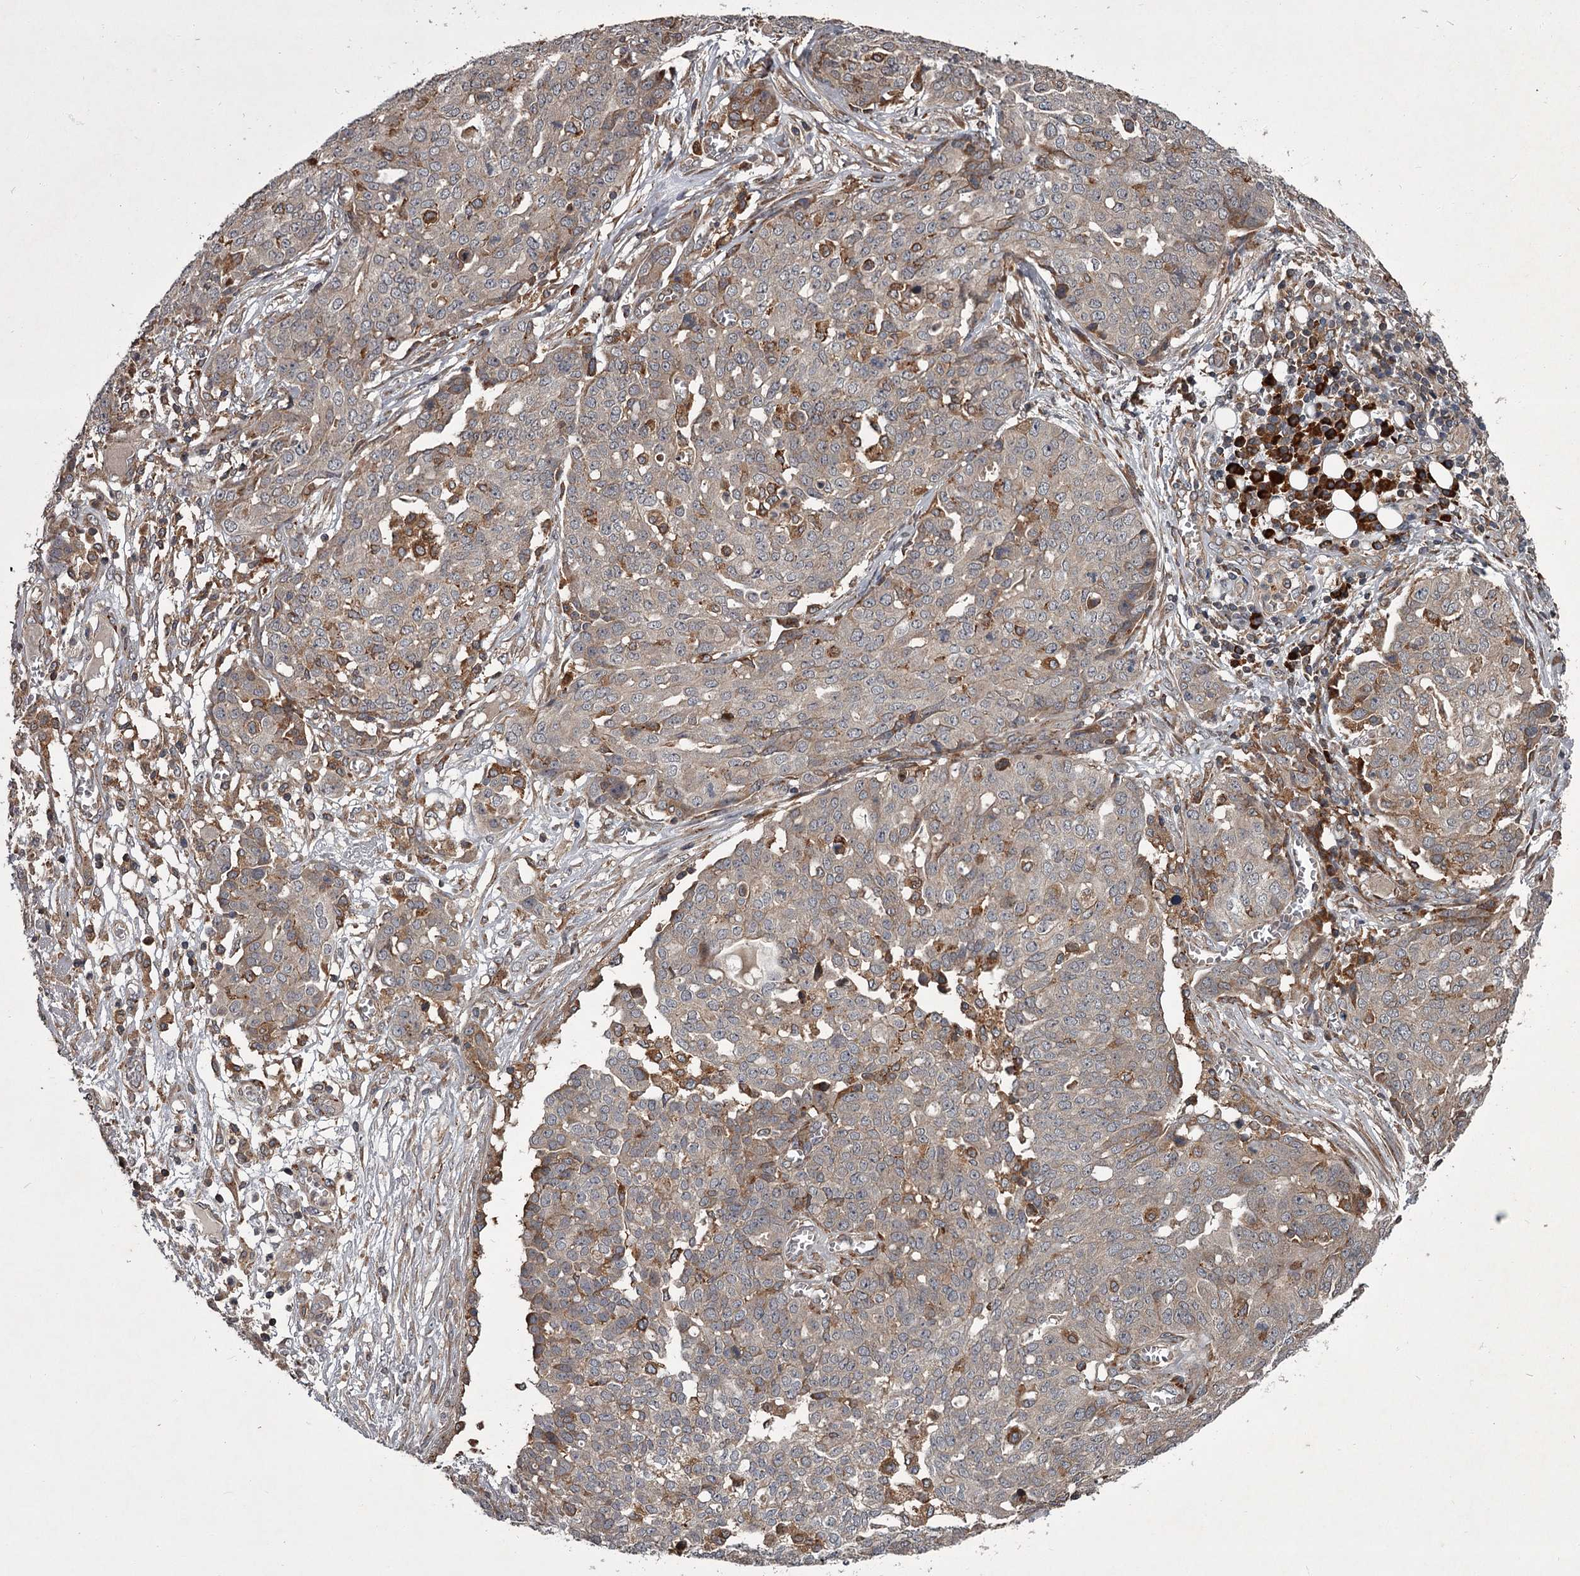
{"staining": {"intensity": "weak", "quantity": "25%-75%", "location": "cytoplasmic/membranous"}, "tissue": "ovarian cancer", "cell_type": "Tumor cells", "image_type": "cancer", "snomed": [{"axis": "morphology", "description": "Cystadenocarcinoma, serous, NOS"}, {"axis": "topography", "description": "Soft tissue"}, {"axis": "topography", "description": "Ovary"}], "caption": "Immunohistochemical staining of ovarian cancer reveals low levels of weak cytoplasmic/membranous protein expression in approximately 25%-75% of tumor cells. (IHC, brightfield microscopy, high magnification).", "gene": "UNC93B1", "patient": {"sex": "female", "age": 57}}